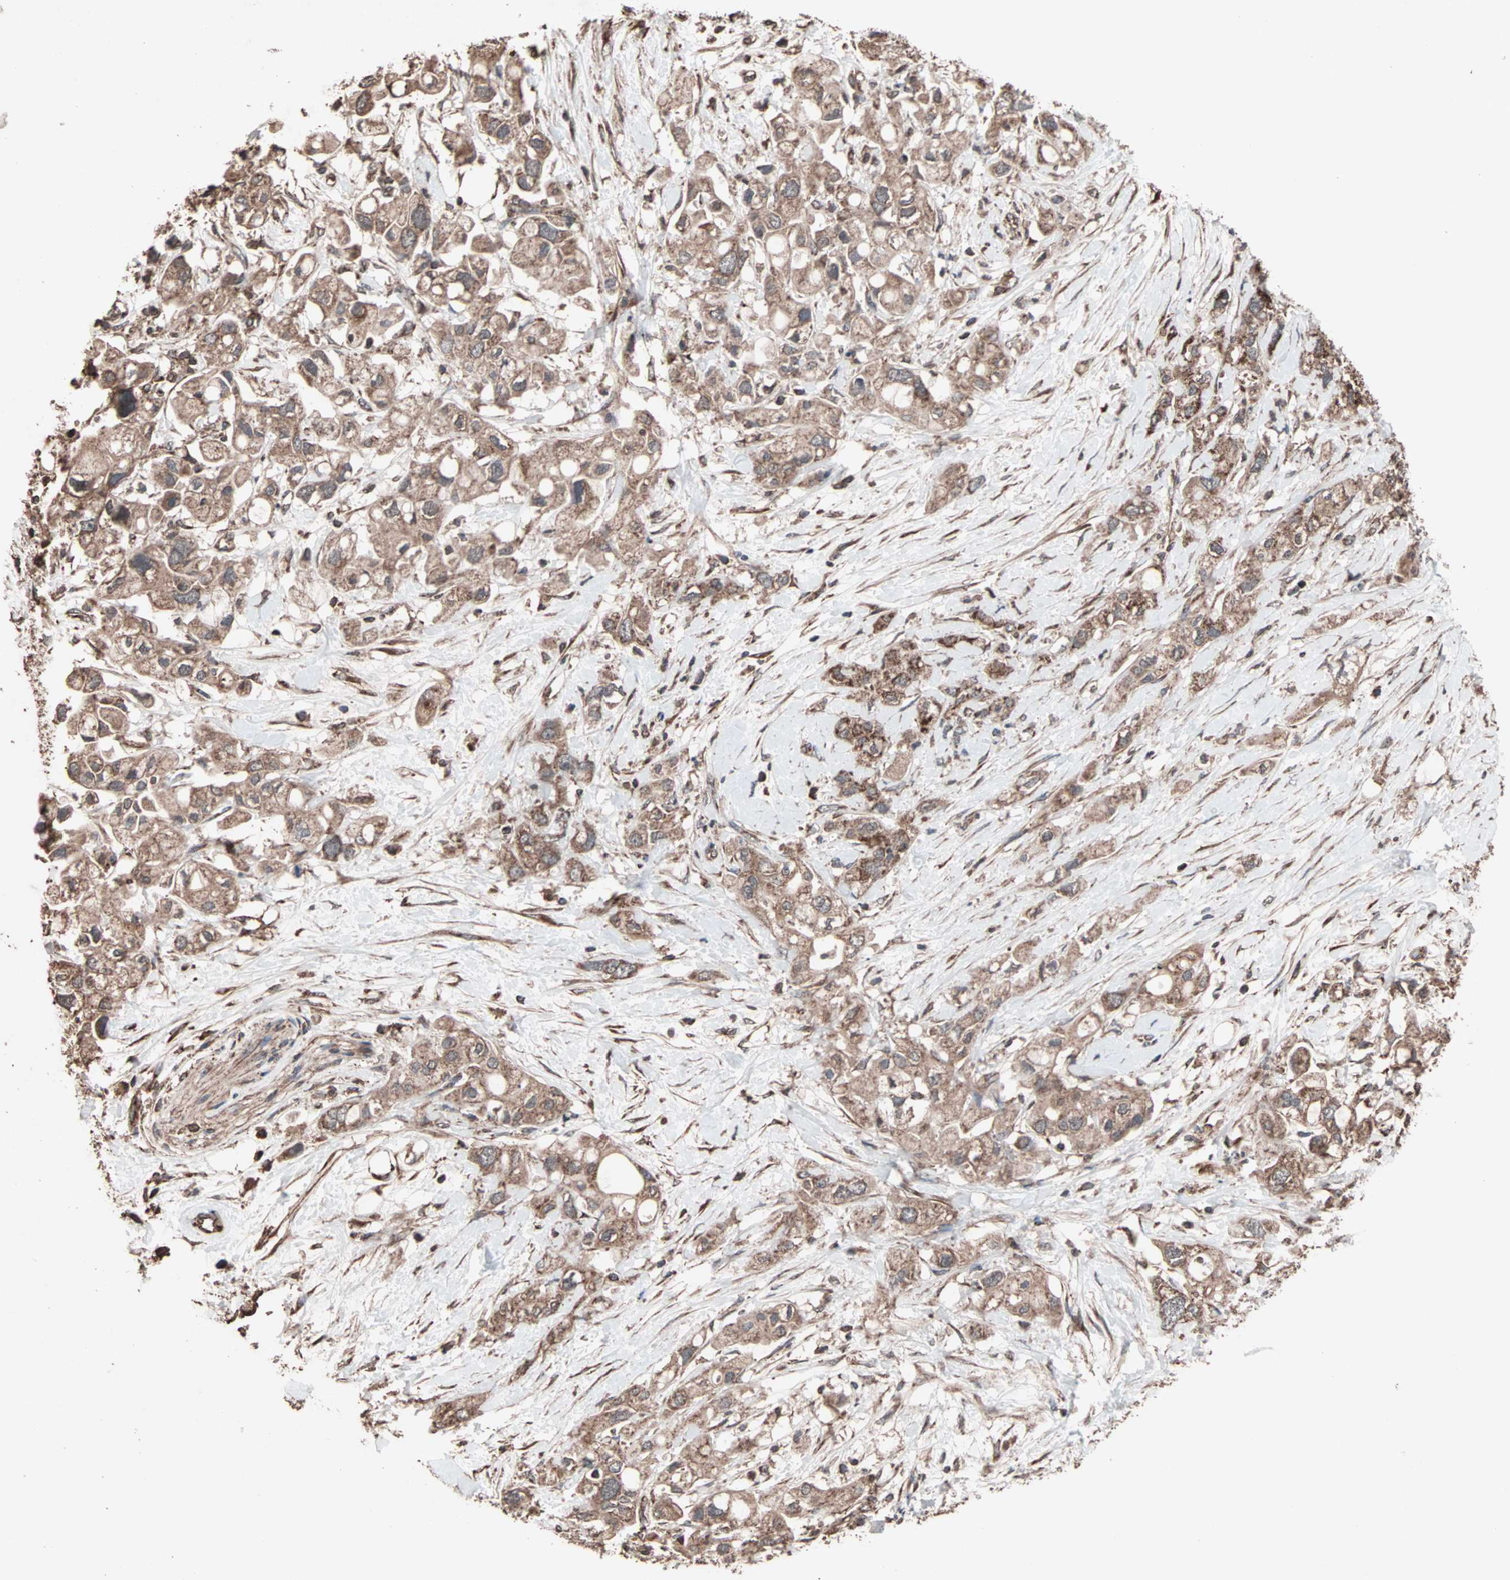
{"staining": {"intensity": "moderate", "quantity": ">75%", "location": "cytoplasmic/membranous"}, "tissue": "pancreatic cancer", "cell_type": "Tumor cells", "image_type": "cancer", "snomed": [{"axis": "morphology", "description": "Adenocarcinoma, NOS"}, {"axis": "topography", "description": "Pancreas"}], "caption": "High-magnification brightfield microscopy of adenocarcinoma (pancreatic) stained with DAB (3,3'-diaminobenzidine) (brown) and counterstained with hematoxylin (blue). tumor cells exhibit moderate cytoplasmic/membranous expression is seen in about>75% of cells.", "gene": "MRPL2", "patient": {"sex": "female", "age": 56}}